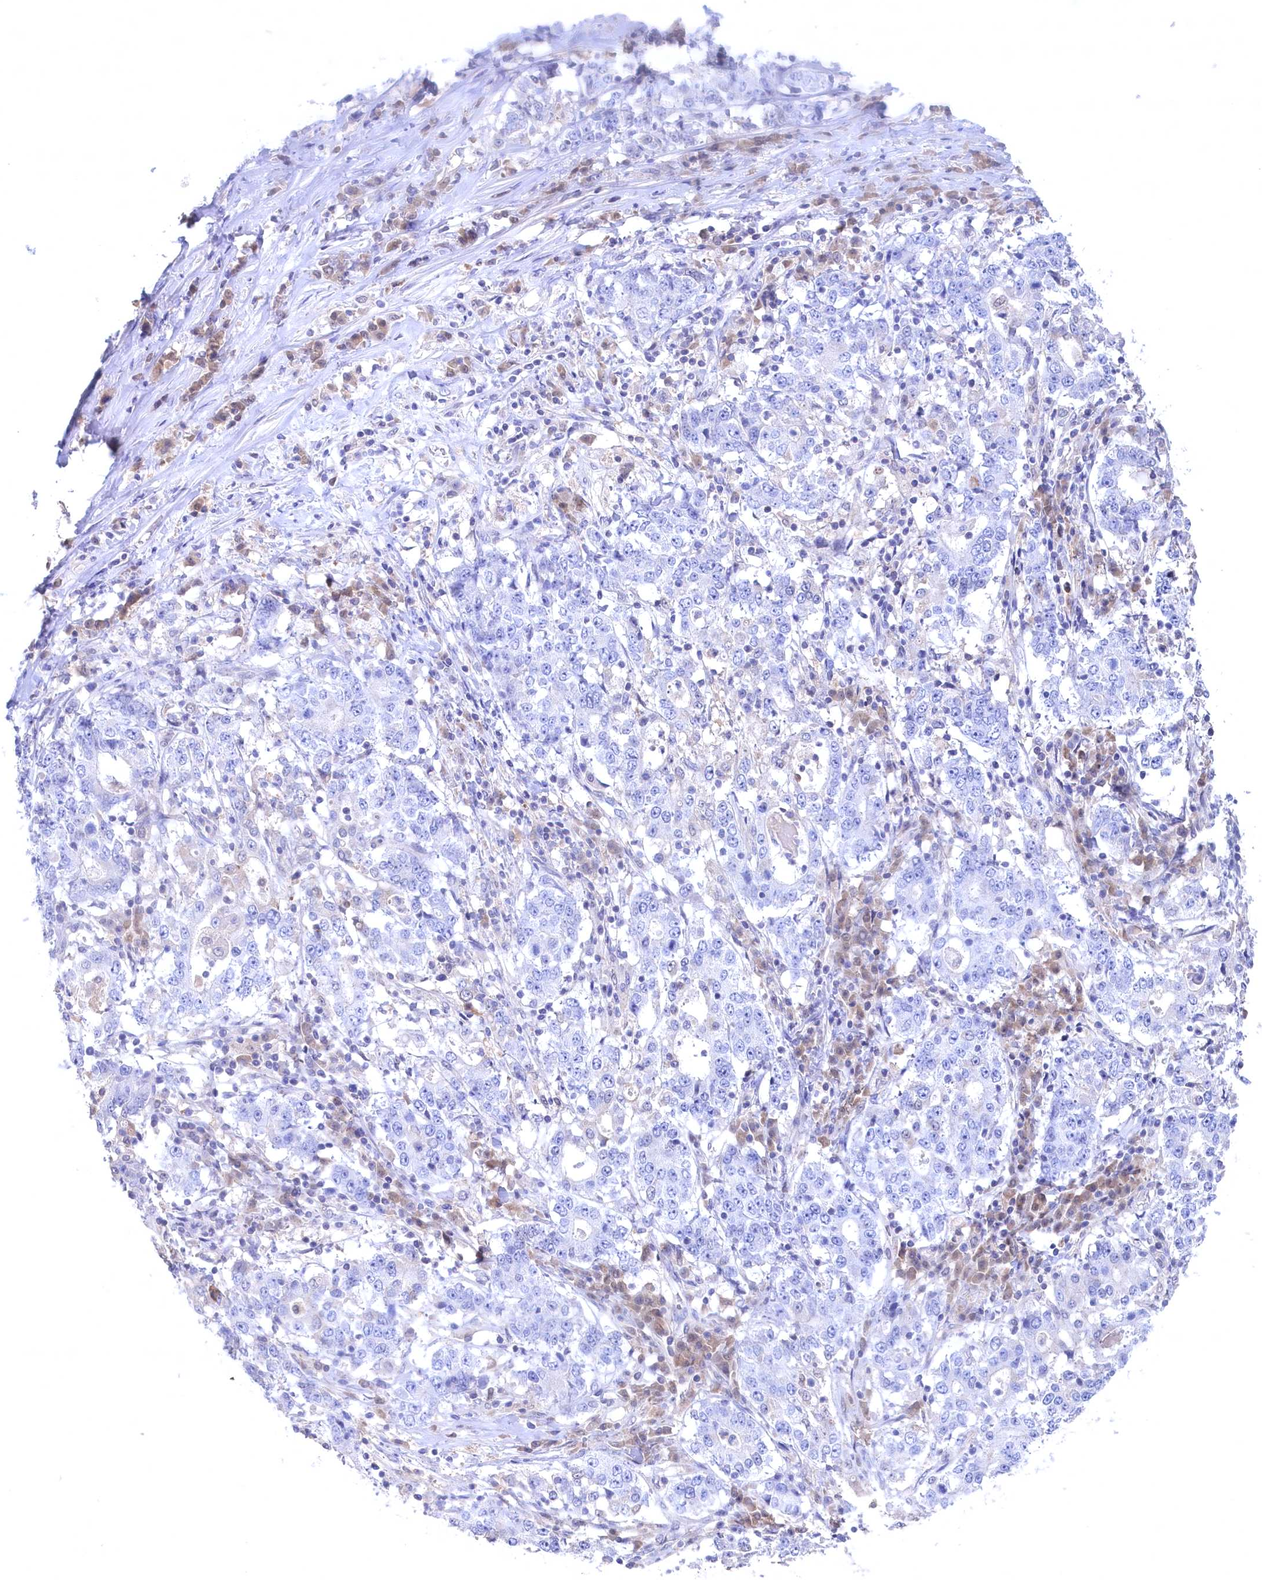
{"staining": {"intensity": "negative", "quantity": "none", "location": "none"}, "tissue": "stomach cancer", "cell_type": "Tumor cells", "image_type": "cancer", "snomed": [{"axis": "morphology", "description": "Adenocarcinoma, NOS"}, {"axis": "topography", "description": "Stomach"}], "caption": "Photomicrograph shows no significant protein positivity in tumor cells of adenocarcinoma (stomach).", "gene": "C11orf54", "patient": {"sex": "male", "age": 59}}